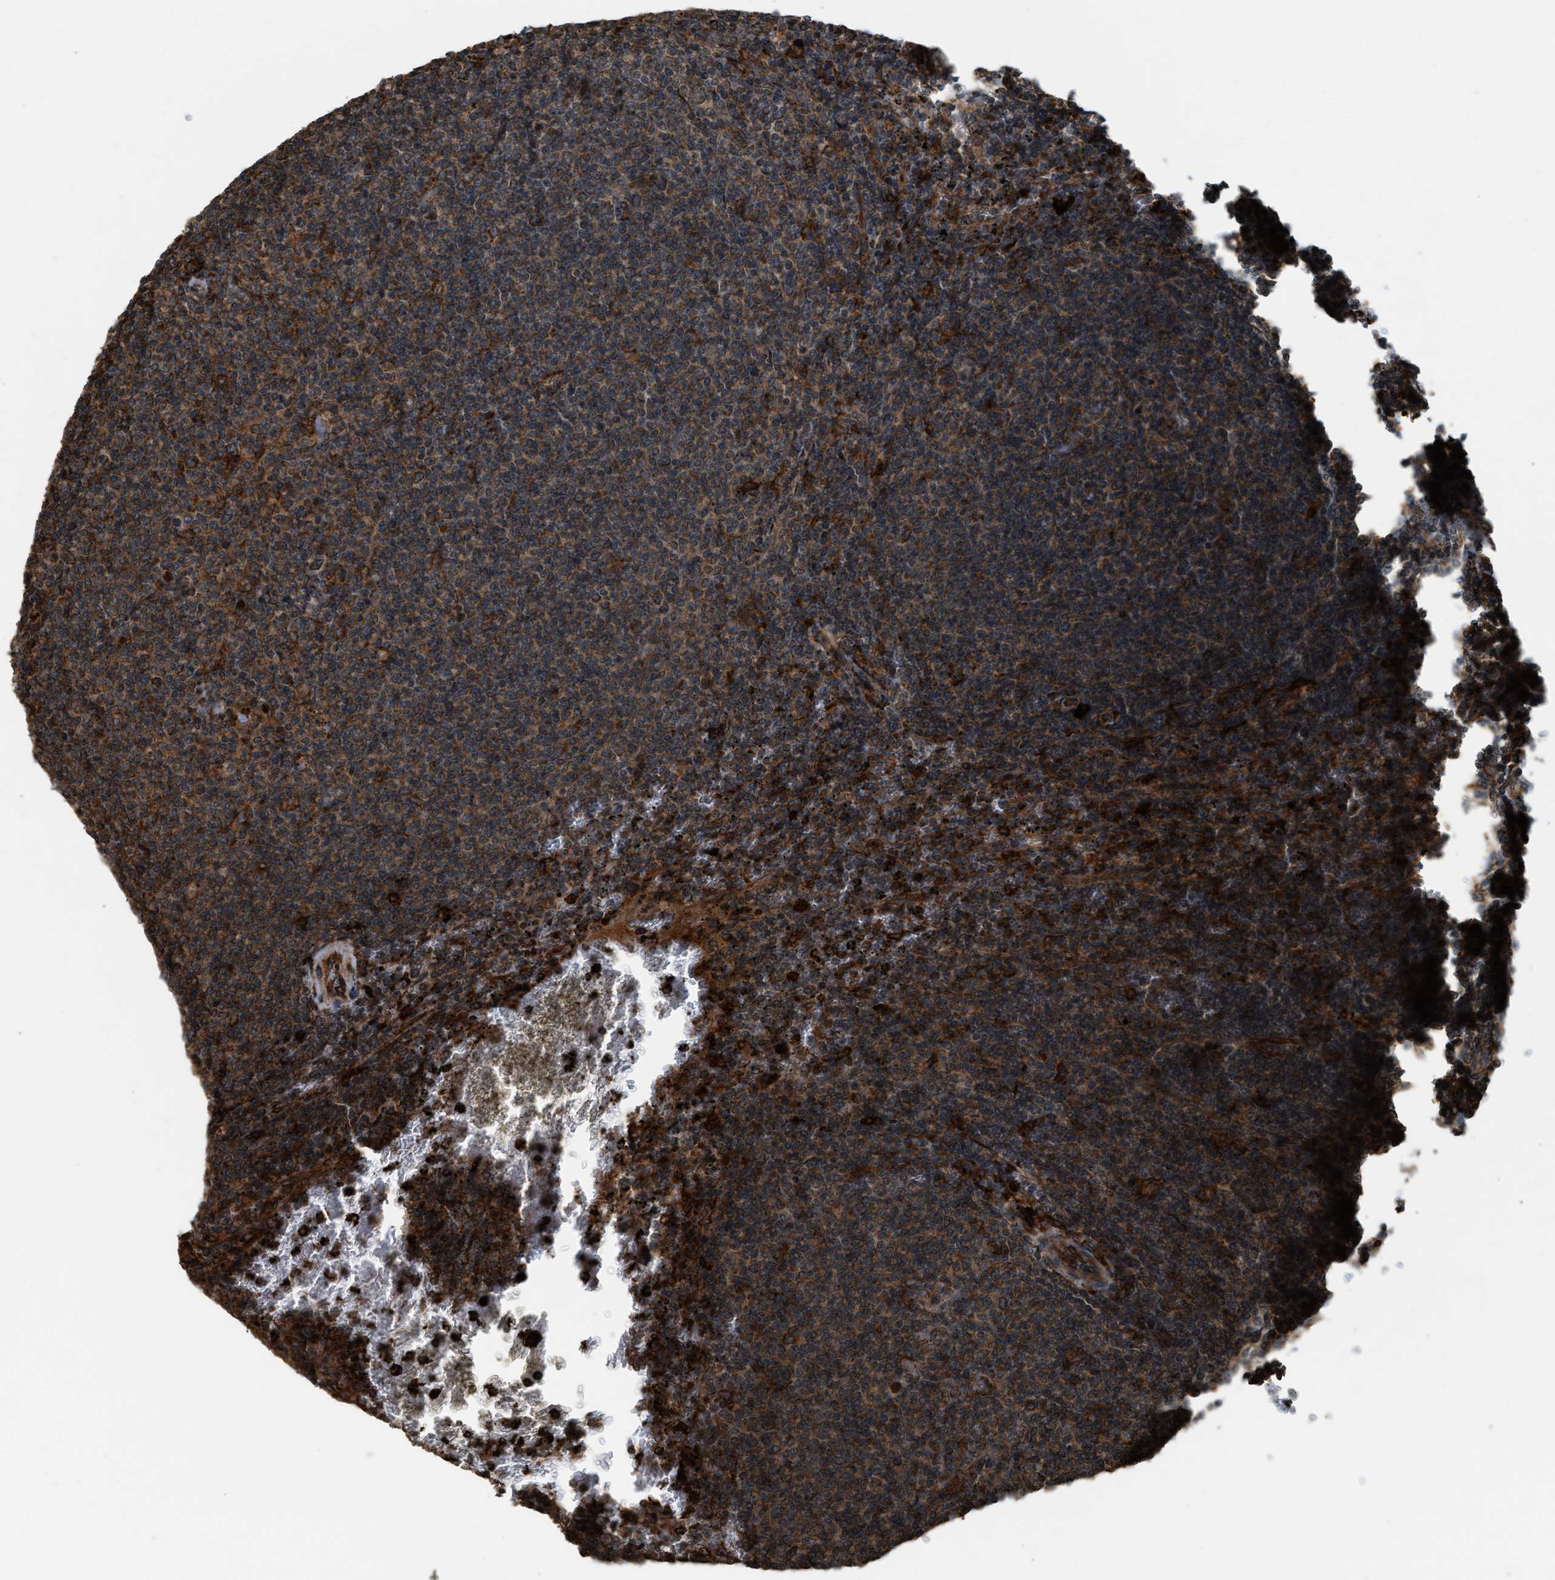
{"staining": {"intensity": "moderate", "quantity": ">75%", "location": "cytoplasmic/membranous"}, "tissue": "lymphoma", "cell_type": "Tumor cells", "image_type": "cancer", "snomed": [{"axis": "morphology", "description": "Malignant lymphoma, non-Hodgkin's type, Low grade"}, {"axis": "topography", "description": "Spleen"}], "caption": "Immunohistochemistry staining of lymphoma, which exhibits medium levels of moderate cytoplasmic/membranous expression in approximately >75% of tumor cells indicating moderate cytoplasmic/membranous protein expression. The staining was performed using DAB (3,3'-diaminobenzidine) (brown) for protein detection and nuclei were counterstained in hematoxylin (blue).", "gene": "BAIAP2L1", "patient": {"sex": "female", "age": 50}}